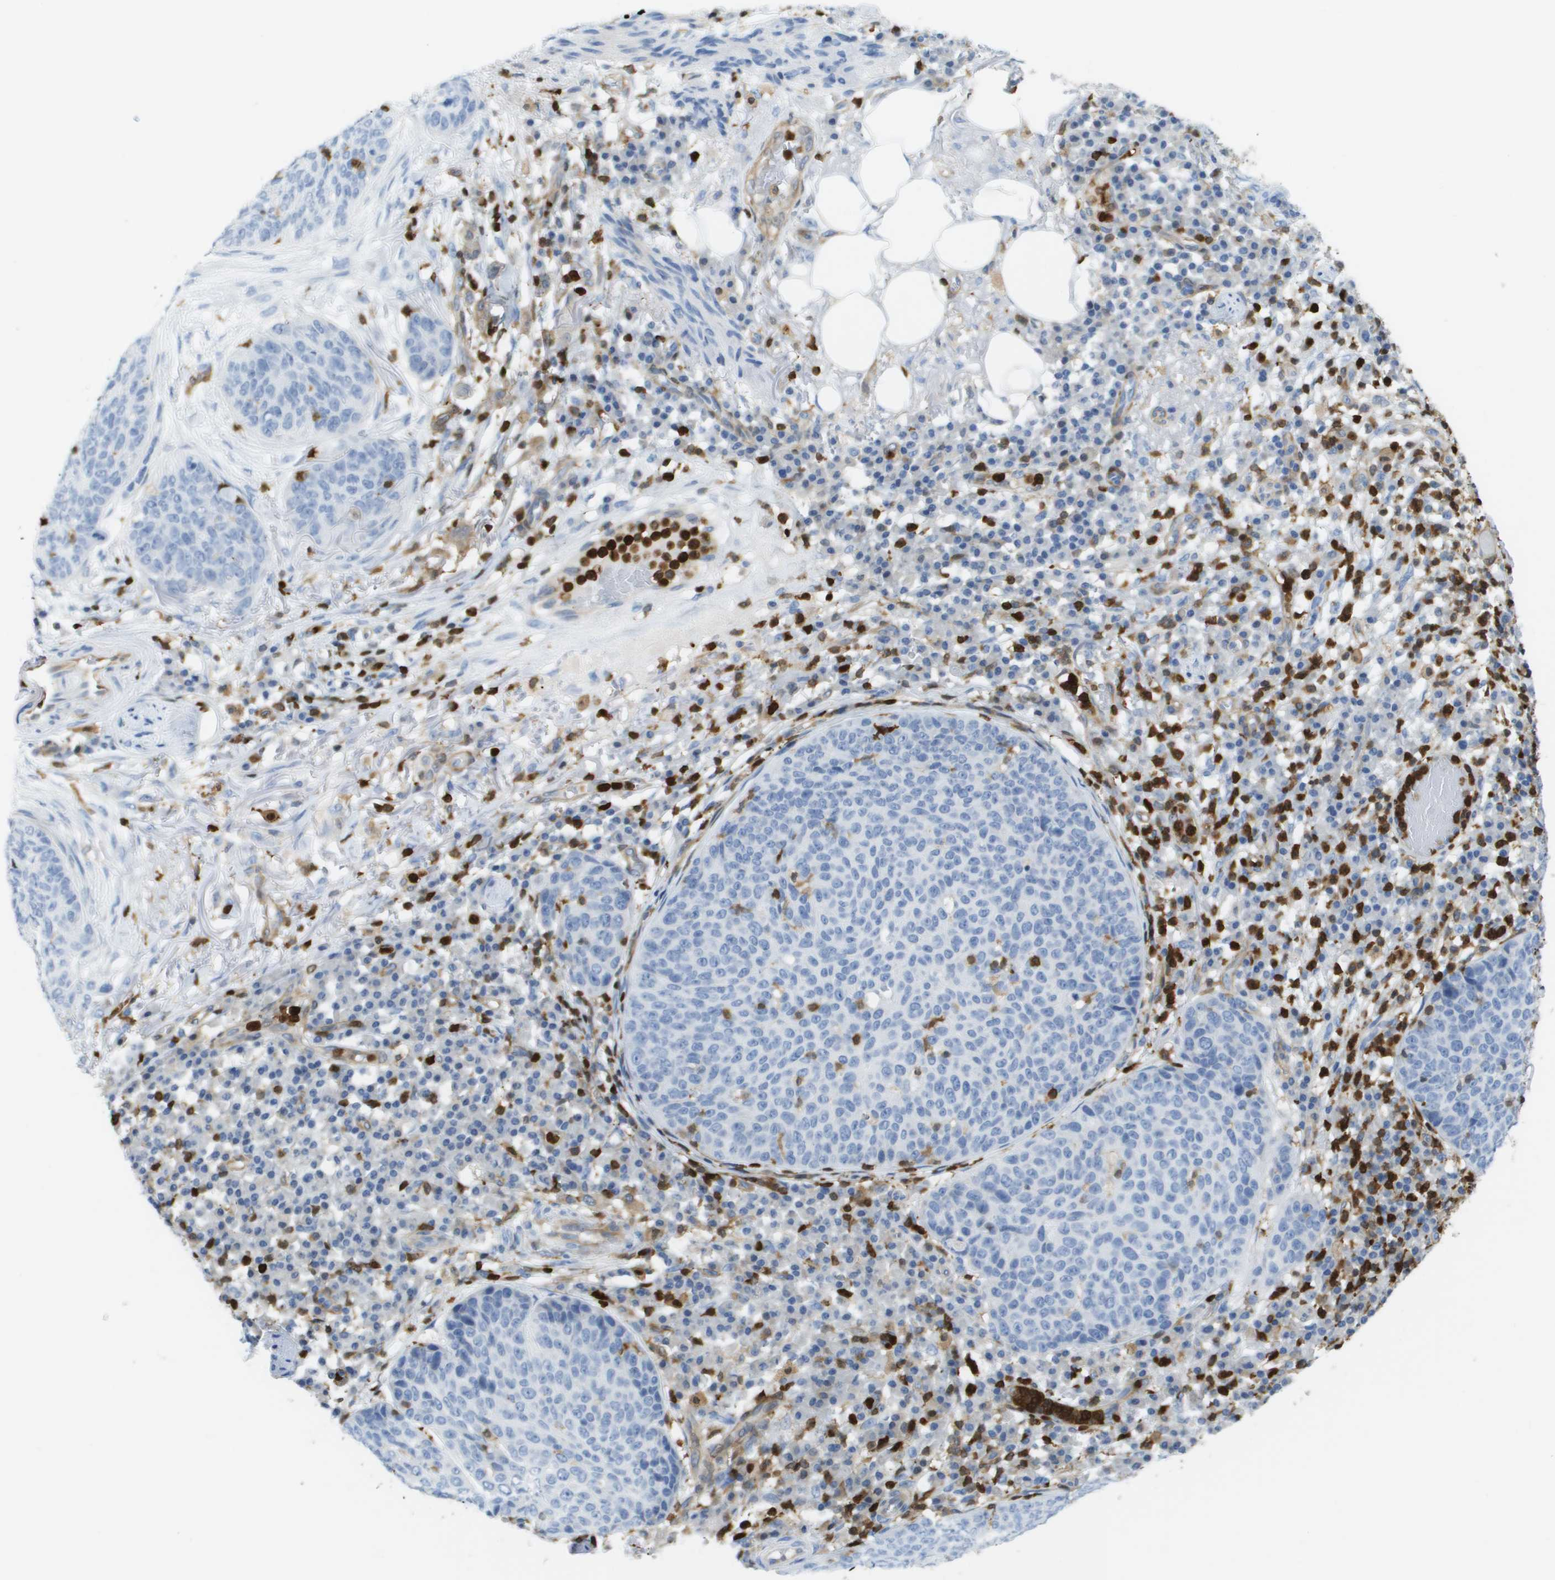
{"staining": {"intensity": "negative", "quantity": "none", "location": "none"}, "tissue": "skin cancer", "cell_type": "Tumor cells", "image_type": "cancer", "snomed": [{"axis": "morphology", "description": "Squamous cell carcinoma in situ, NOS"}, {"axis": "morphology", "description": "Squamous cell carcinoma, NOS"}, {"axis": "topography", "description": "Skin"}], "caption": "Immunohistochemistry photomicrograph of human skin squamous cell carcinoma stained for a protein (brown), which exhibits no positivity in tumor cells. Brightfield microscopy of immunohistochemistry stained with DAB (3,3'-diaminobenzidine) (brown) and hematoxylin (blue), captured at high magnification.", "gene": "DOCK5", "patient": {"sex": "male", "age": 93}}